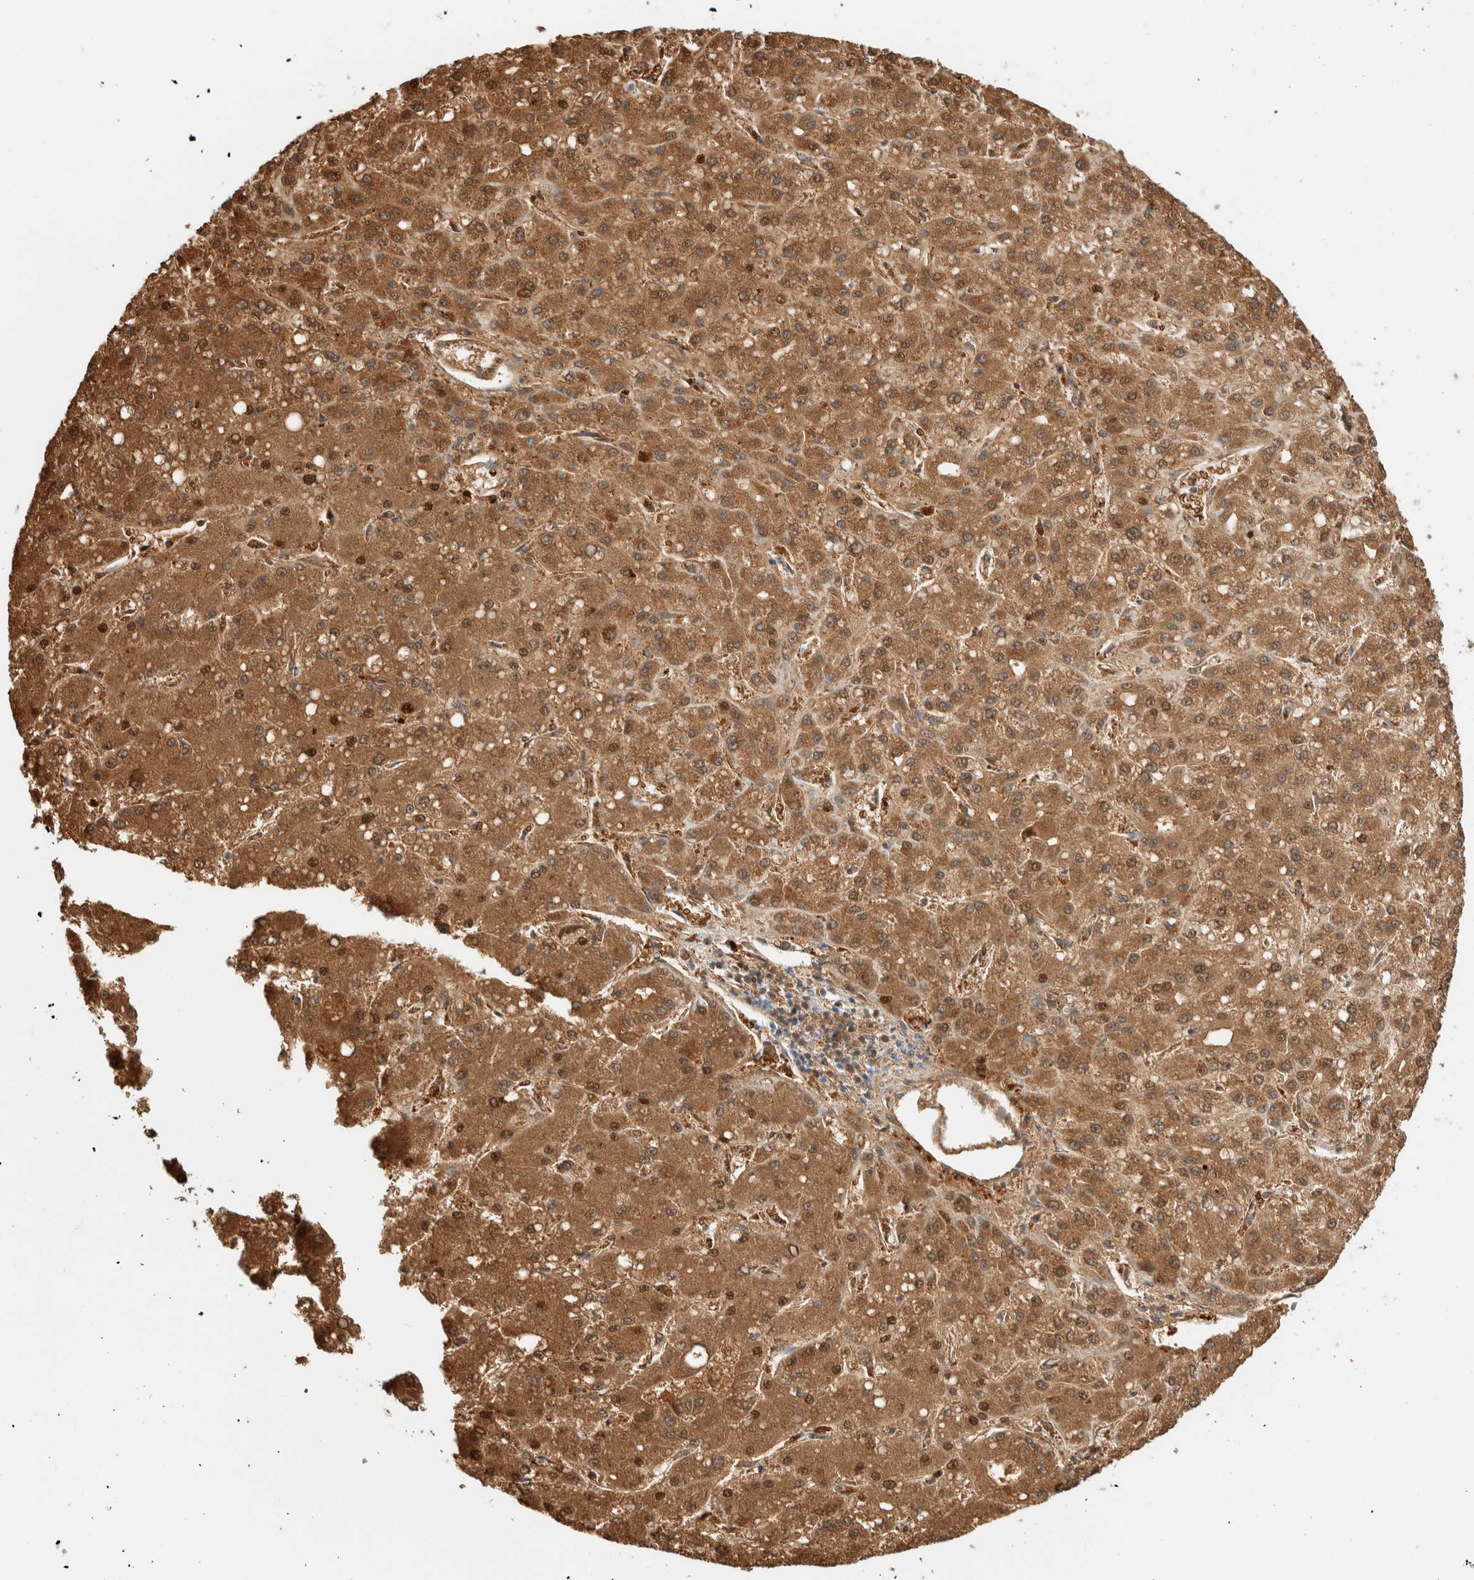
{"staining": {"intensity": "moderate", "quantity": ">75%", "location": "cytoplasmic/membranous,nuclear"}, "tissue": "liver cancer", "cell_type": "Tumor cells", "image_type": "cancer", "snomed": [{"axis": "morphology", "description": "Carcinoma, Hepatocellular, NOS"}, {"axis": "topography", "description": "Liver"}], "caption": "Liver cancer stained with a brown dye demonstrates moderate cytoplasmic/membranous and nuclear positive staining in approximately >75% of tumor cells.", "gene": "ARG1", "patient": {"sex": "male", "age": 67}}